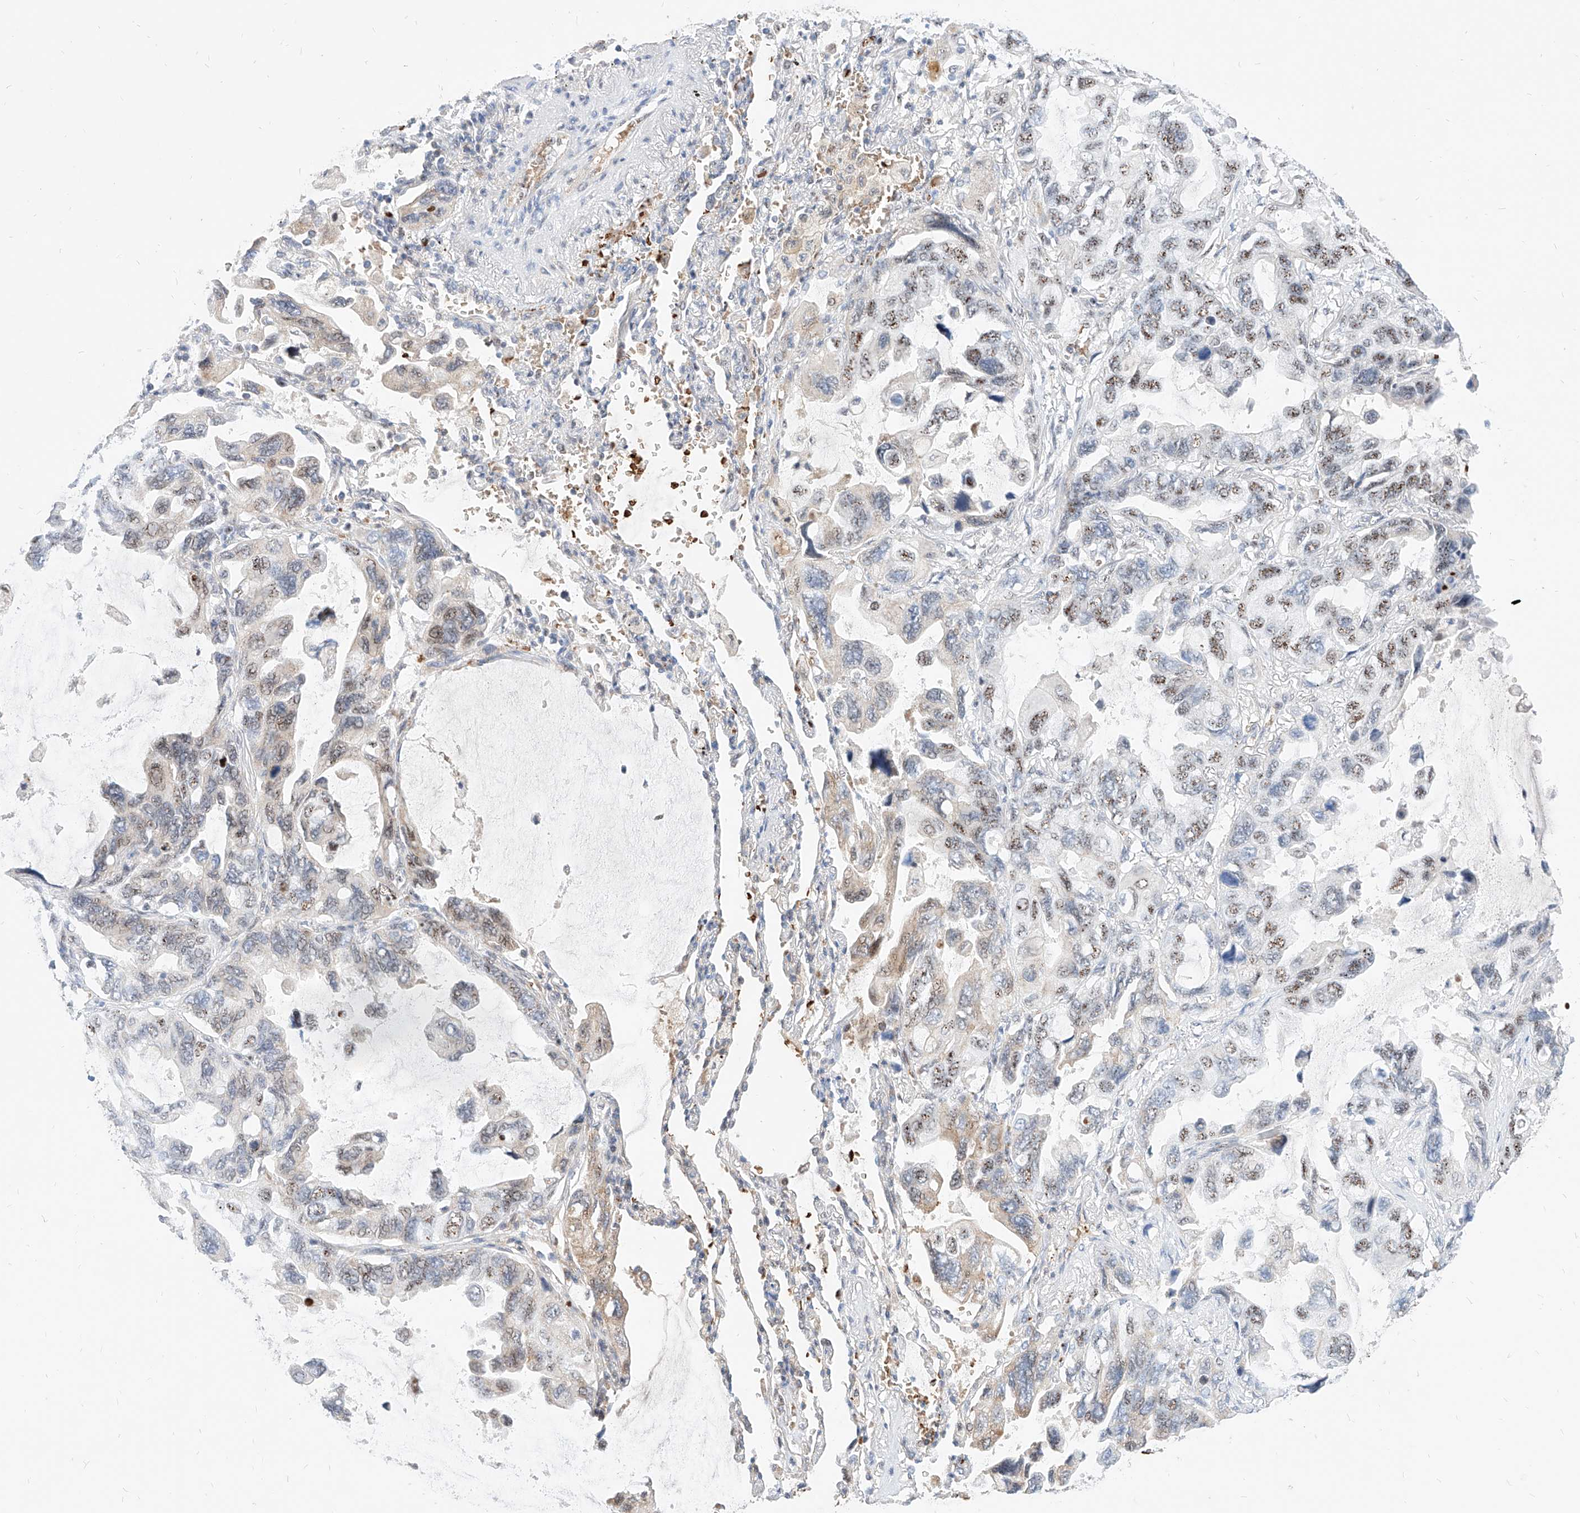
{"staining": {"intensity": "moderate", "quantity": "<25%", "location": "nuclear"}, "tissue": "lung cancer", "cell_type": "Tumor cells", "image_type": "cancer", "snomed": [{"axis": "morphology", "description": "Squamous cell carcinoma, NOS"}, {"axis": "topography", "description": "Lung"}], "caption": "Human lung squamous cell carcinoma stained for a protein (brown) displays moderate nuclear positive staining in about <25% of tumor cells.", "gene": "ZFP42", "patient": {"sex": "female", "age": 73}}